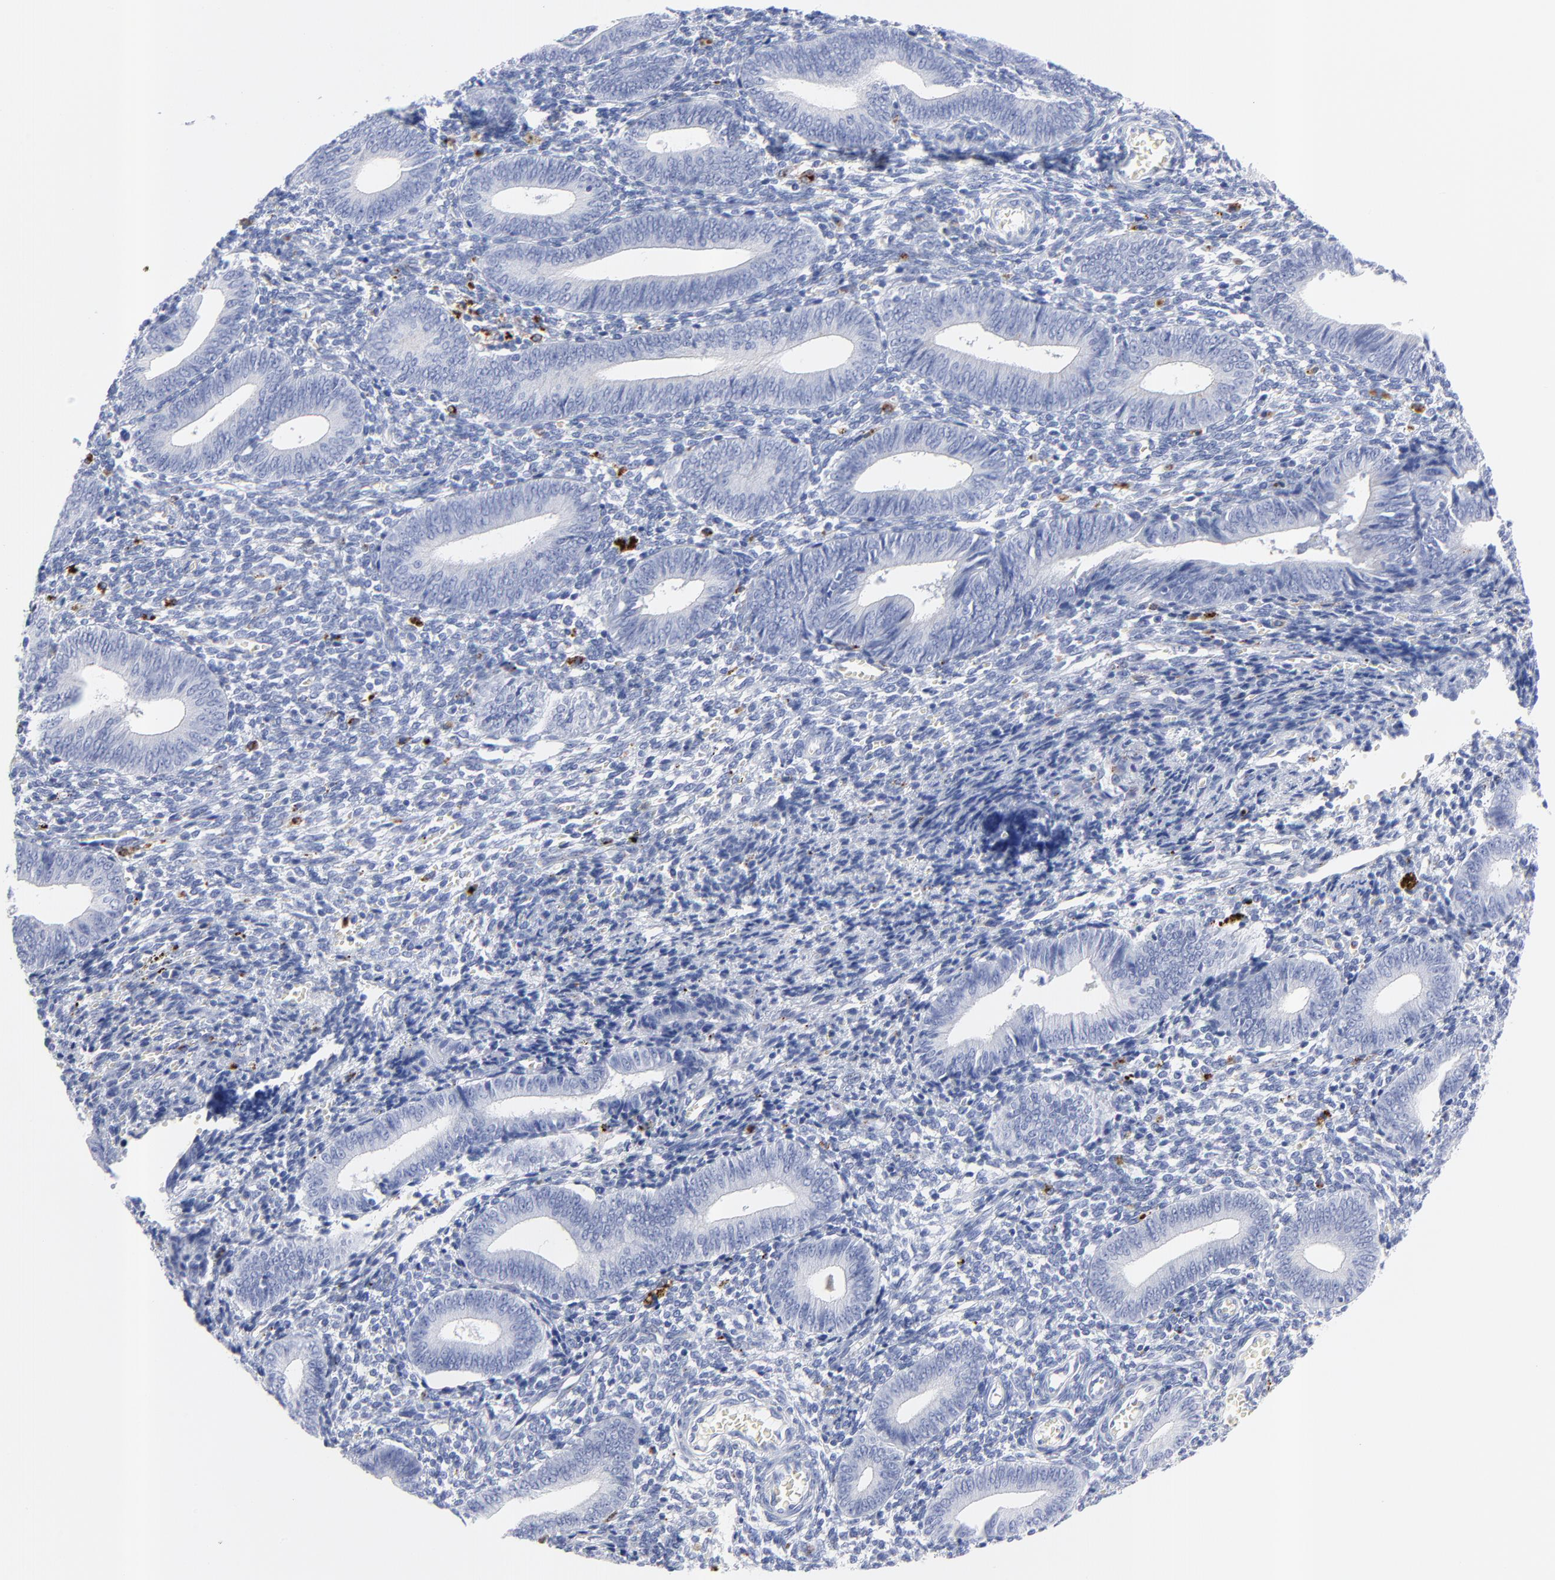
{"staining": {"intensity": "strong", "quantity": "<25%", "location": "cytoplasmic/membranous"}, "tissue": "endometrium", "cell_type": "Cells in endometrial stroma", "image_type": "normal", "snomed": [{"axis": "morphology", "description": "Normal tissue, NOS"}, {"axis": "topography", "description": "Uterus"}, {"axis": "topography", "description": "Endometrium"}], "caption": "The histopathology image displays a brown stain indicating the presence of a protein in the cytoplasmic/membranous of cells in endometrial stroma in endometrium. The staining is performed using DAB (3,3'-diaminobenzidine) brown chromogen to label protein expression. The nuclei are counter-stained blue using hematoxylin.", "gene": "CPVL", "patient": {"sex": "female", "age": 33}}